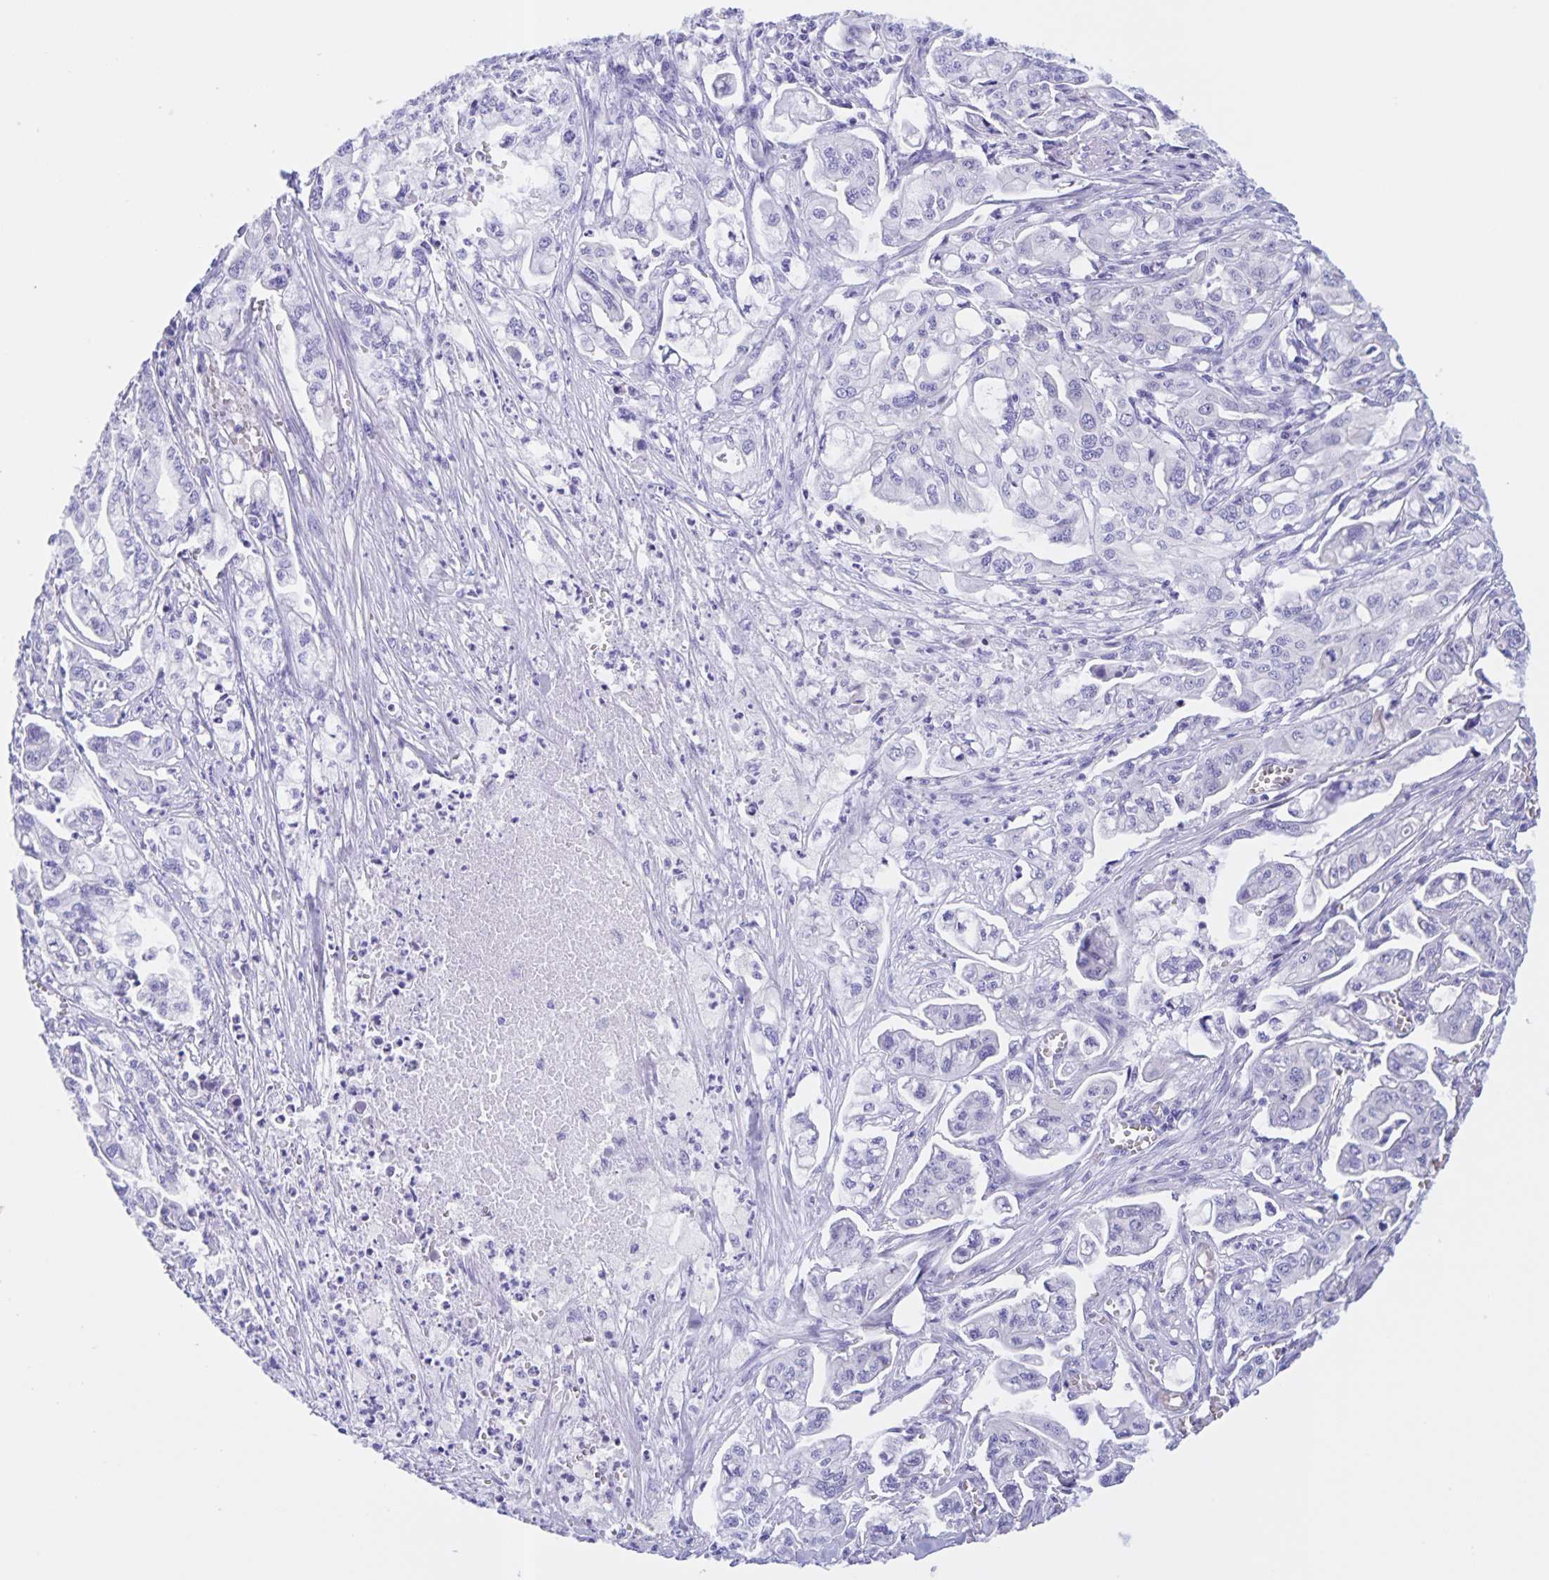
{"staining": {"intensity": "negative", "quantity": "none", "location": "none"}, "tissue": "pancreatic cancer", "cell_type": "Tumor cells", "image_type": "cancer", "snomed": [{"axis": "morphology", "description": "Adenocarcinoma, NOS"}, {"axis": "topography", "description": "Pancreas"}], "caption": "This is an immunohistochemistry micrograph of human pancreatic cancer (adenocarcinoma). There is no positivity in tumor cells.", "gene": "TGIF2LX", "patient": {"sex": "male", "age": 68}}